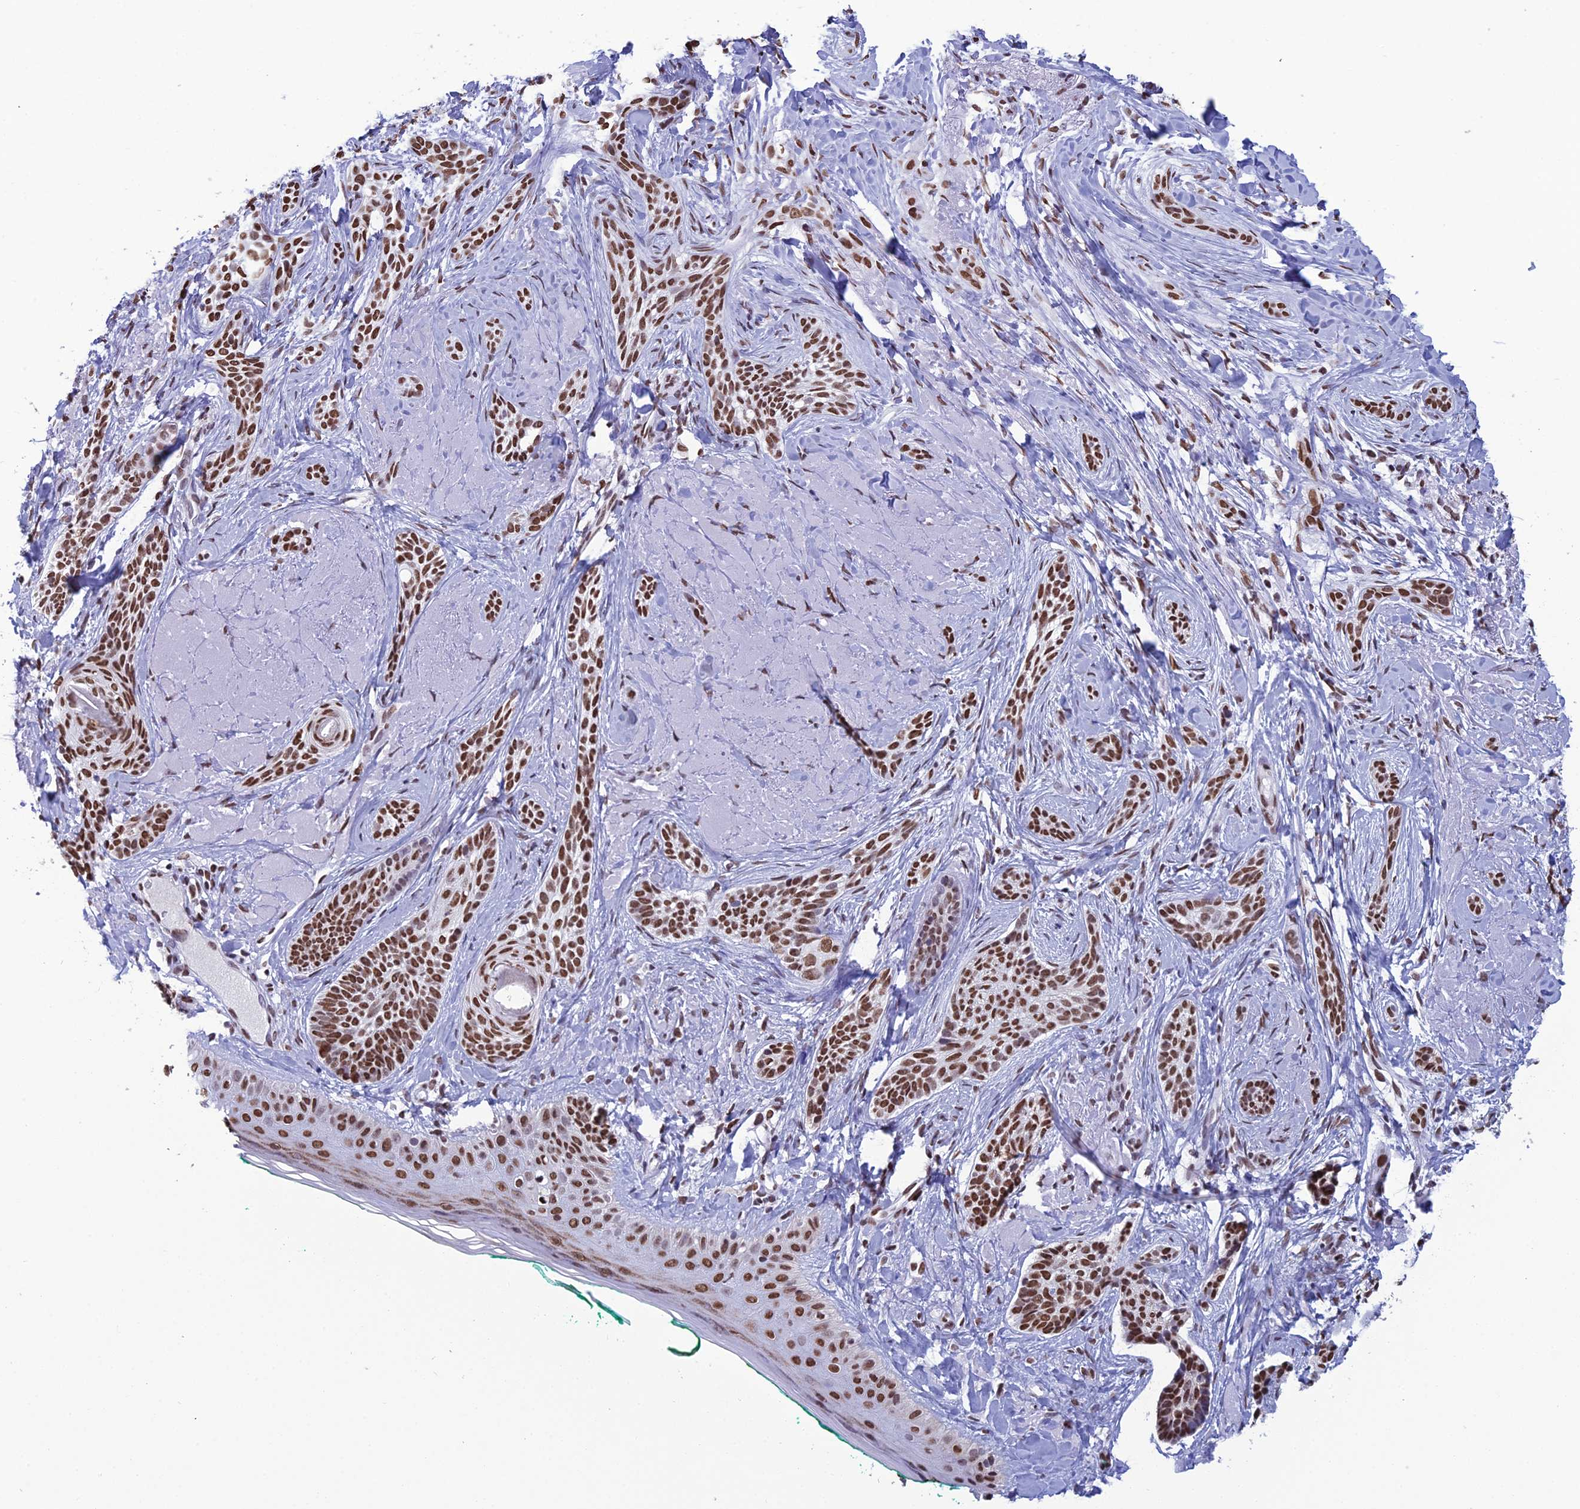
{"staining": {"intensity": "strong", "quantity": ">75%", "location": "nuclear"}, "tissue": "skin cancer", "cell_type": "Tumor cells", "image_type": "cancer", "snomed": [{"axis": "morphology", "description": "Basal cell carcinoma"}, {"axis": "topography", "description": "Skin"}], "caption": "IHC of human skin cancer (basal cell carcinoma) exhibits high levels of strong nuclear positivity in approximately >75% of tumor cells. (IHC, brightfield microscopy, high magnification).", "gene": "PRAMEF12", "patient": {"sex": "male", "age": 71}}